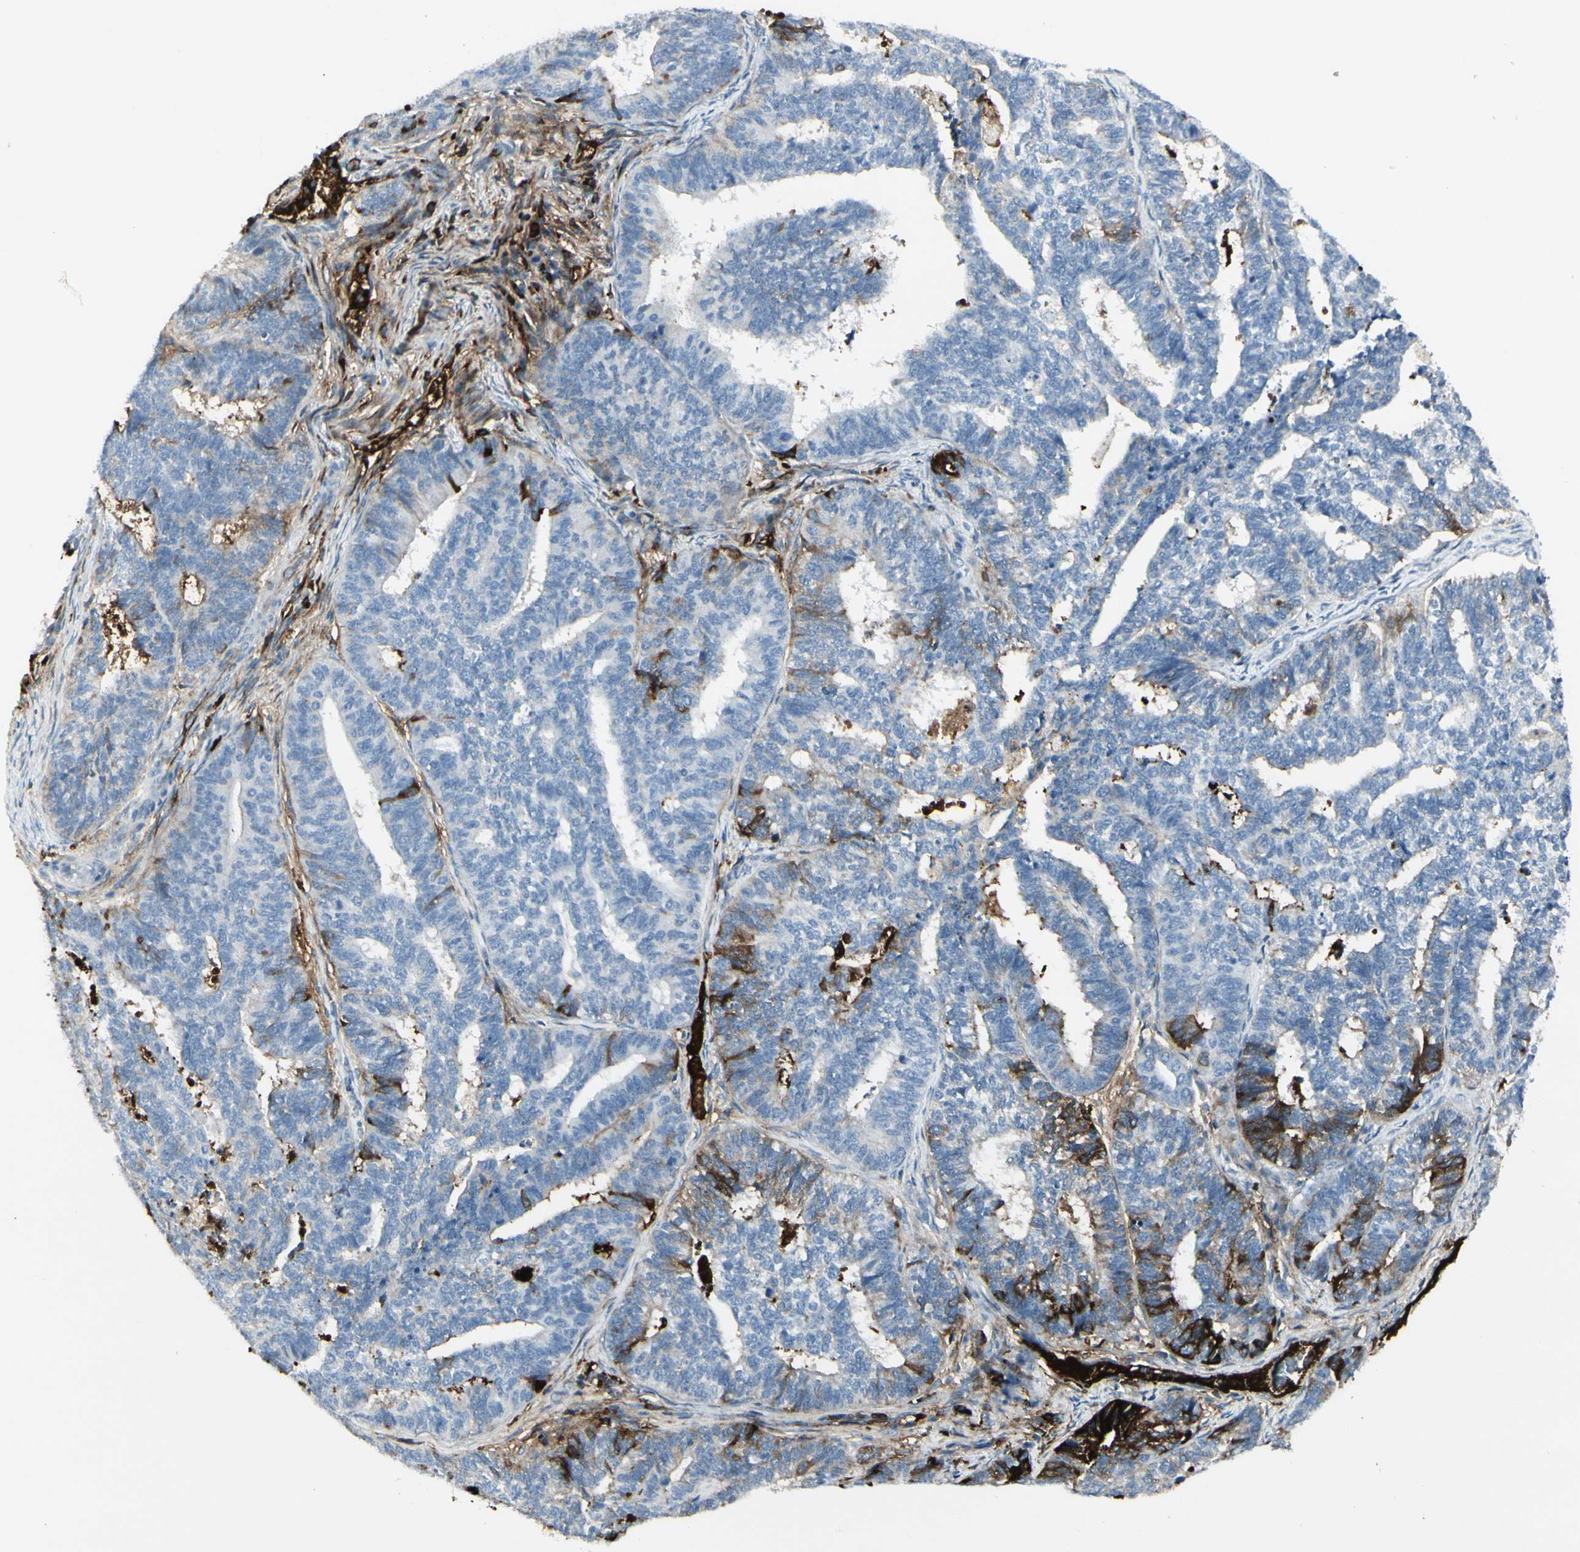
{"staining": {"intensity": "strong", "quantity": "<25%", "location": "cytoplasmic/membranous"}, "tissue": "endometrial cancer", "cell_type": "Tumor cells", "image_type": "cancer", "snomed": [{"axis": "morphology", "description": "Adenocarcinoma, NOS"}, {"axis": "topography", "description": "Endometrium"}], "caption": "Protein expression analysis of human adenocarcinoma (endometrial) reveals strong cytoplasmic/membranous expression in about <25% of tumor cells.", "gene": "IGHG1", "patient": {"sex": "female", "age": 70}}